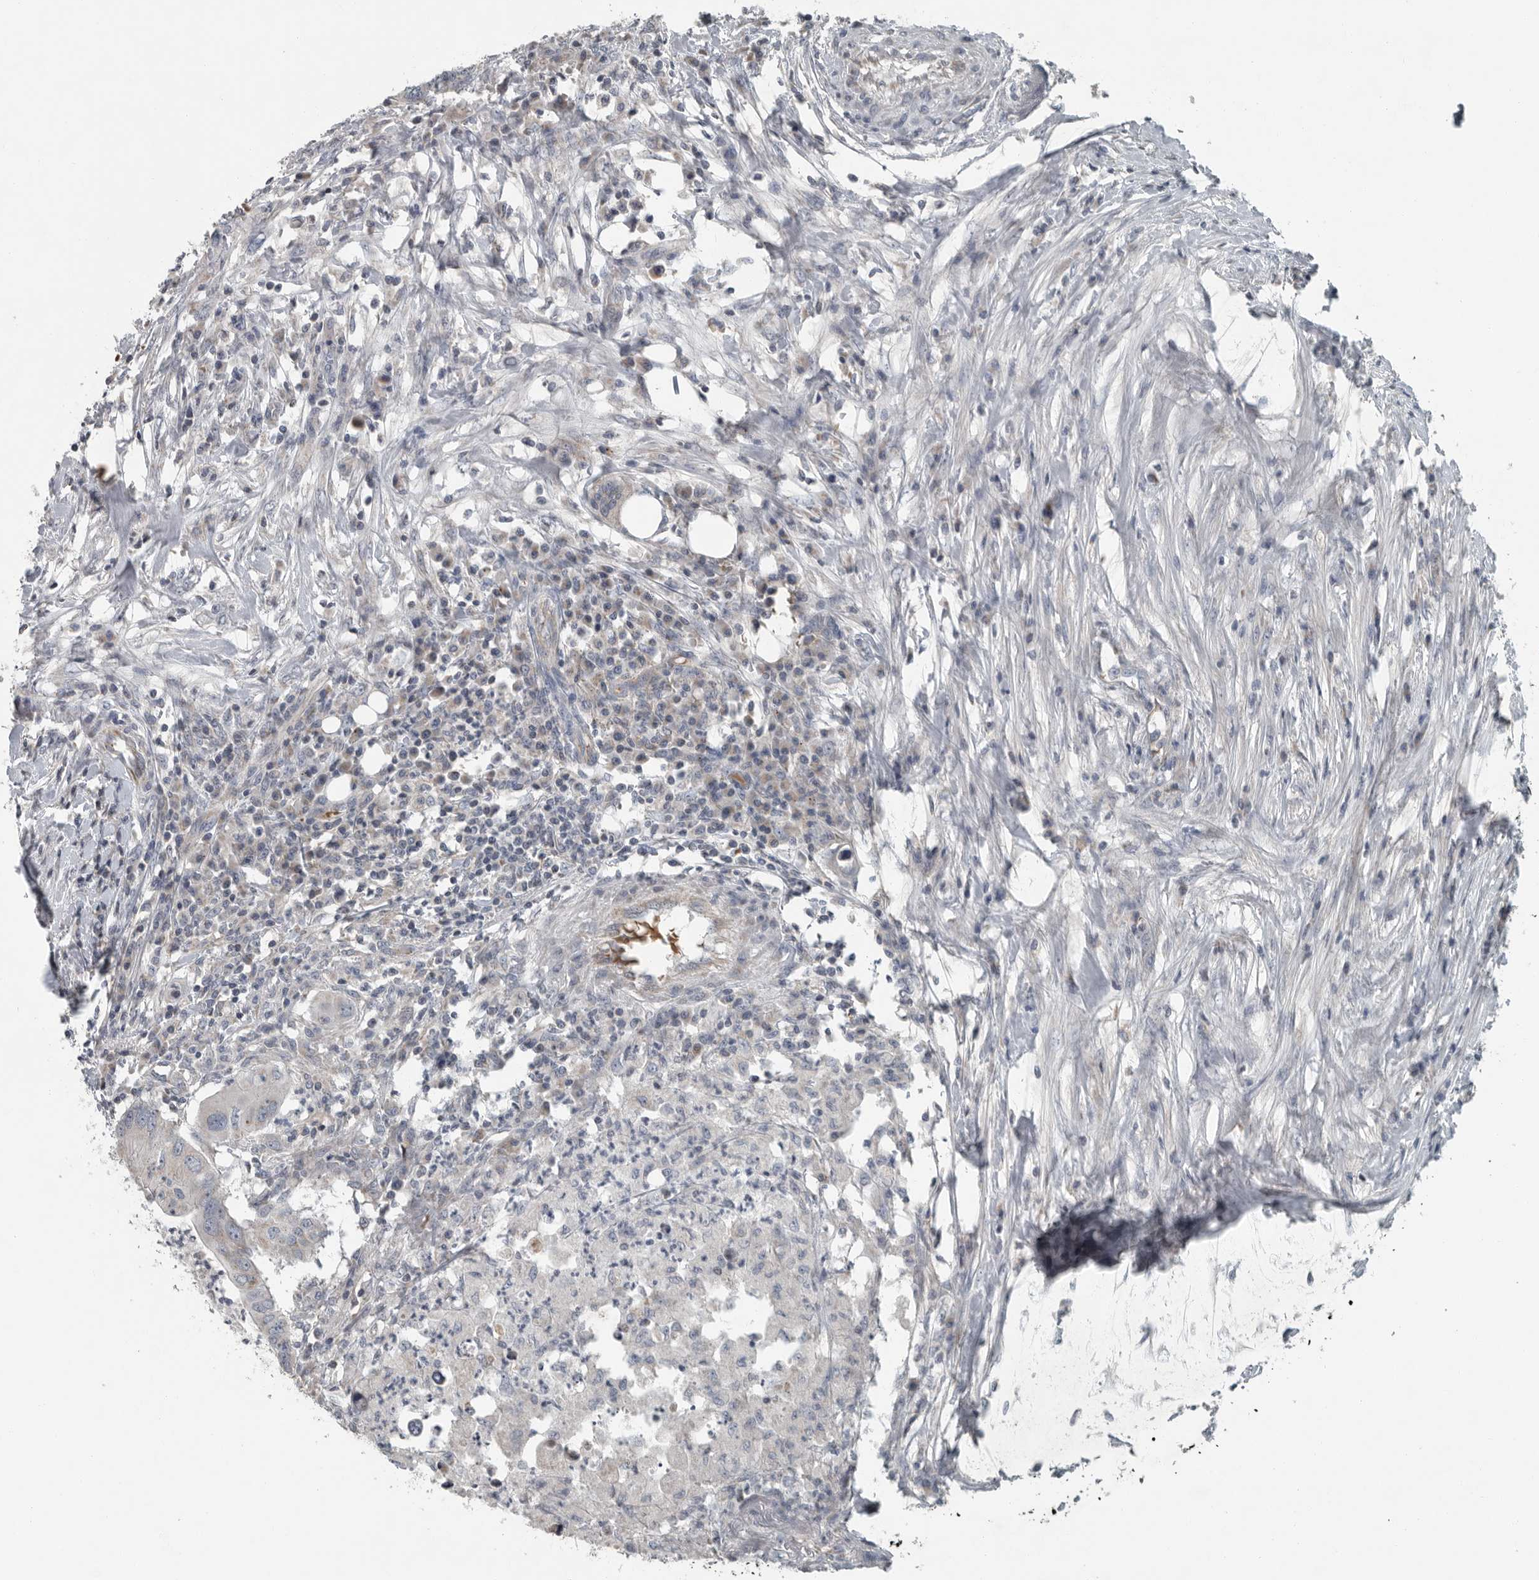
{"staining": {"intensity": "negative", "quantity": "none", "location": "none"}, "tissue": "colorectal cancer", "cell_type": "Tumor cells", "image_type": "cancer", "snomed": [{"axis": "morphology", "description": "Adenocarcinoma, NOS"}, {"axis": "topography", "description": "Colon"}], "caption": "An immunohistochemistry image of colorectal adenocarcinoma is shown. There is no staining in tumor cells of colorectal adenocarcinoma.", "gene": "MPP3", "patient": {"sex": "male", "age": 71}}